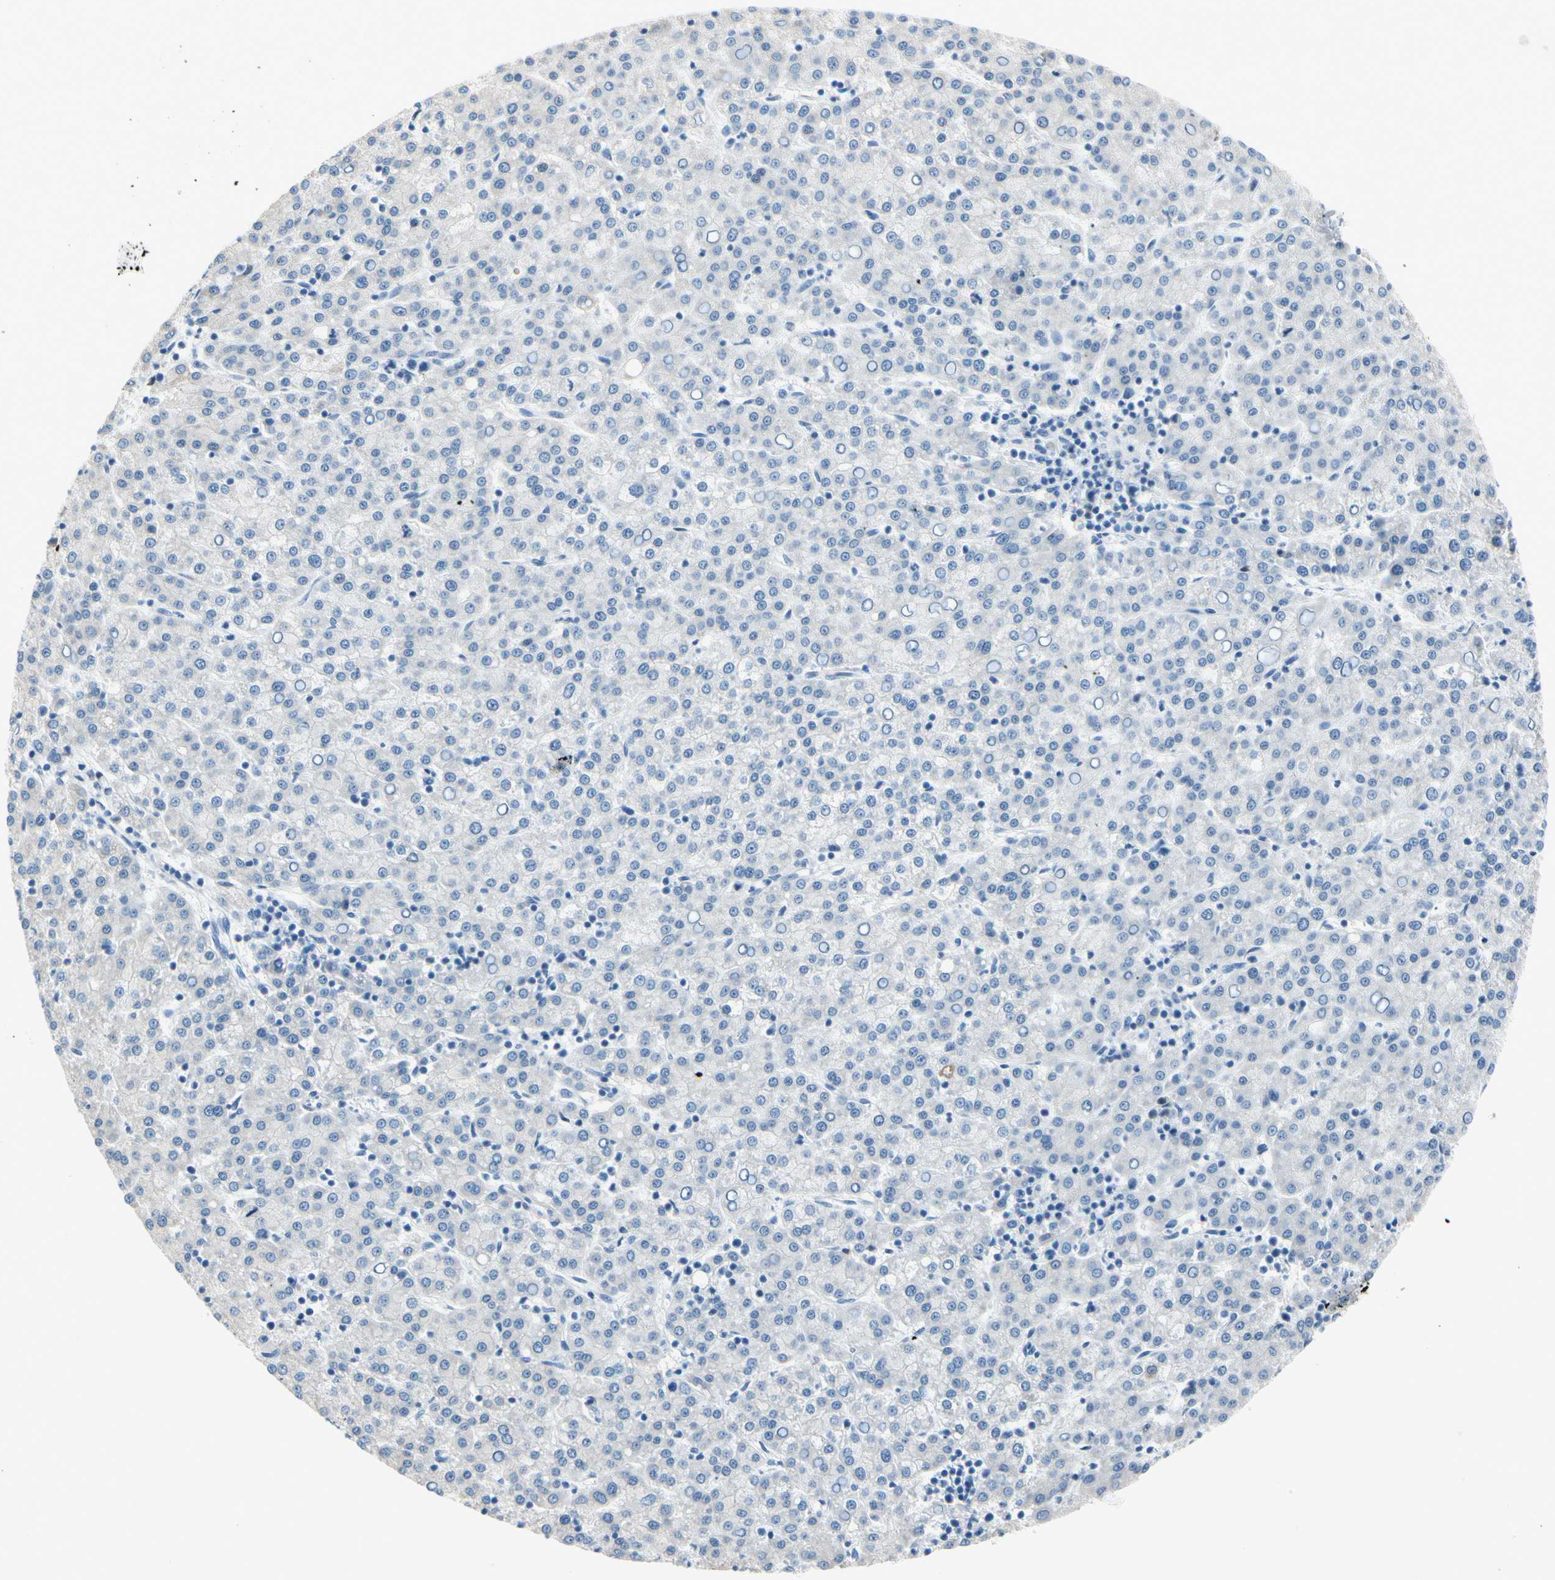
{"staining": {"intensity": "negative", "quantity": "none", "location": "none"}, "tissue": "liver cancer", "cell_type": "Tumor cells", "image_type": "cancer", "snomed": [{"axis": "morphology", "description": "Carcinoma, Hepatocellular, NOS"}, {"axis": "topography", "description": "Liver"}], "caption": "A high-resolution image shows immunohistochemistry (IHC) staining of hepatocellular carcinoma (liver), which displays no significant expression in tumor cells.", "gene": "FCER2", "patient": {"sex": "female", "age": 58}}